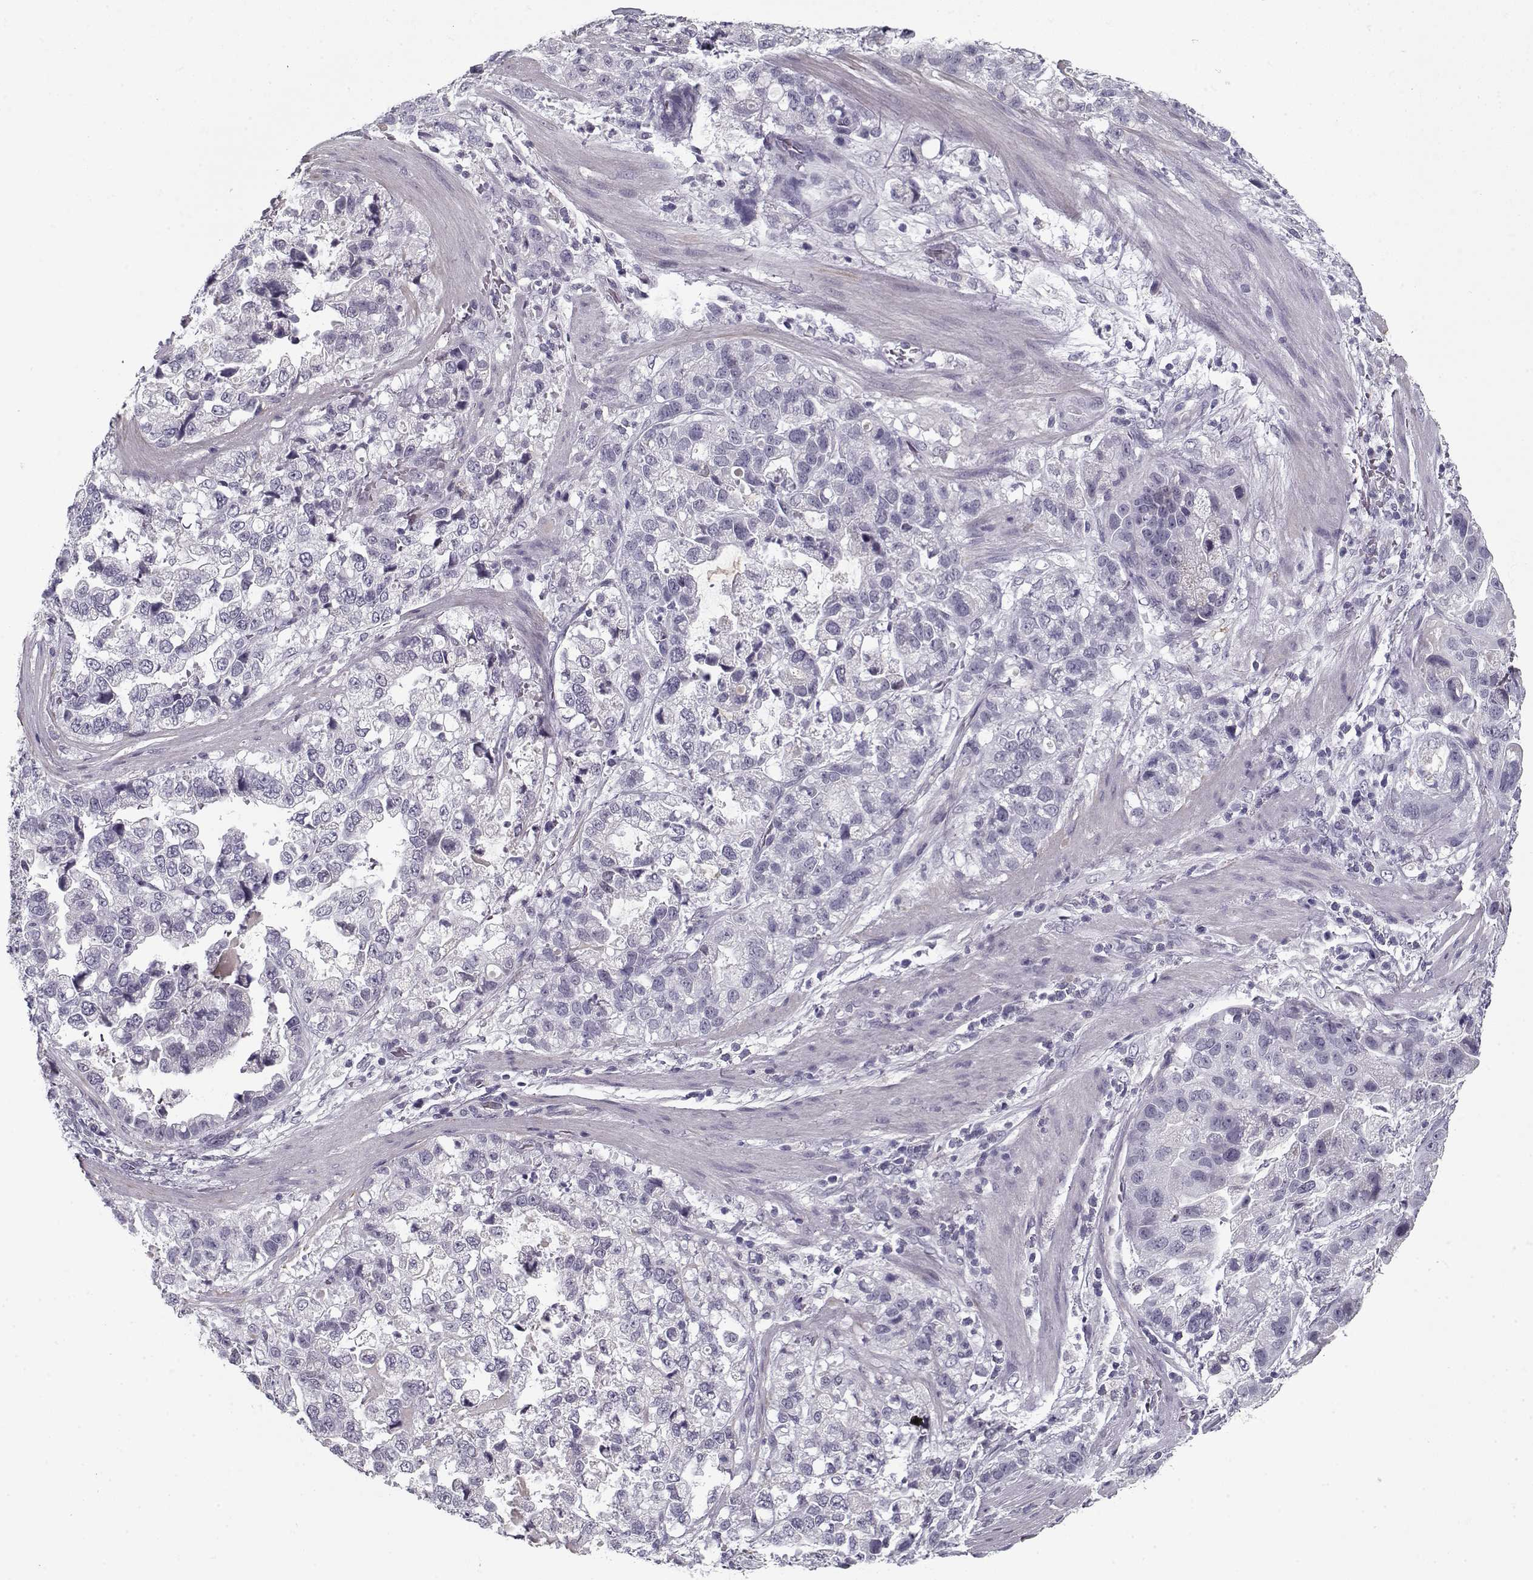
{"staining": {"intensity": "negative", "quantity": "none", "location": "none"}, "tissue": "stomach cancer", "cell_type": "Tumor cells", "image_type": "cancer", "snomed": [{"axis": "morphology", "description": "Adenocarcinoma, NOS"}, {"axis": "topography", "description": "Stomach"}], "caption": "Tumor cells are negative for brown protein staining in adenocarcinoma (stomach). Brightfield microscopy of IHC stained with DAB (3,3'-diaminobenzidine) (brown) and hematoxylin (blue), captured at high magnification.", "gene": "SPACA9", "patient": {"sex": "male", "age": 59}}